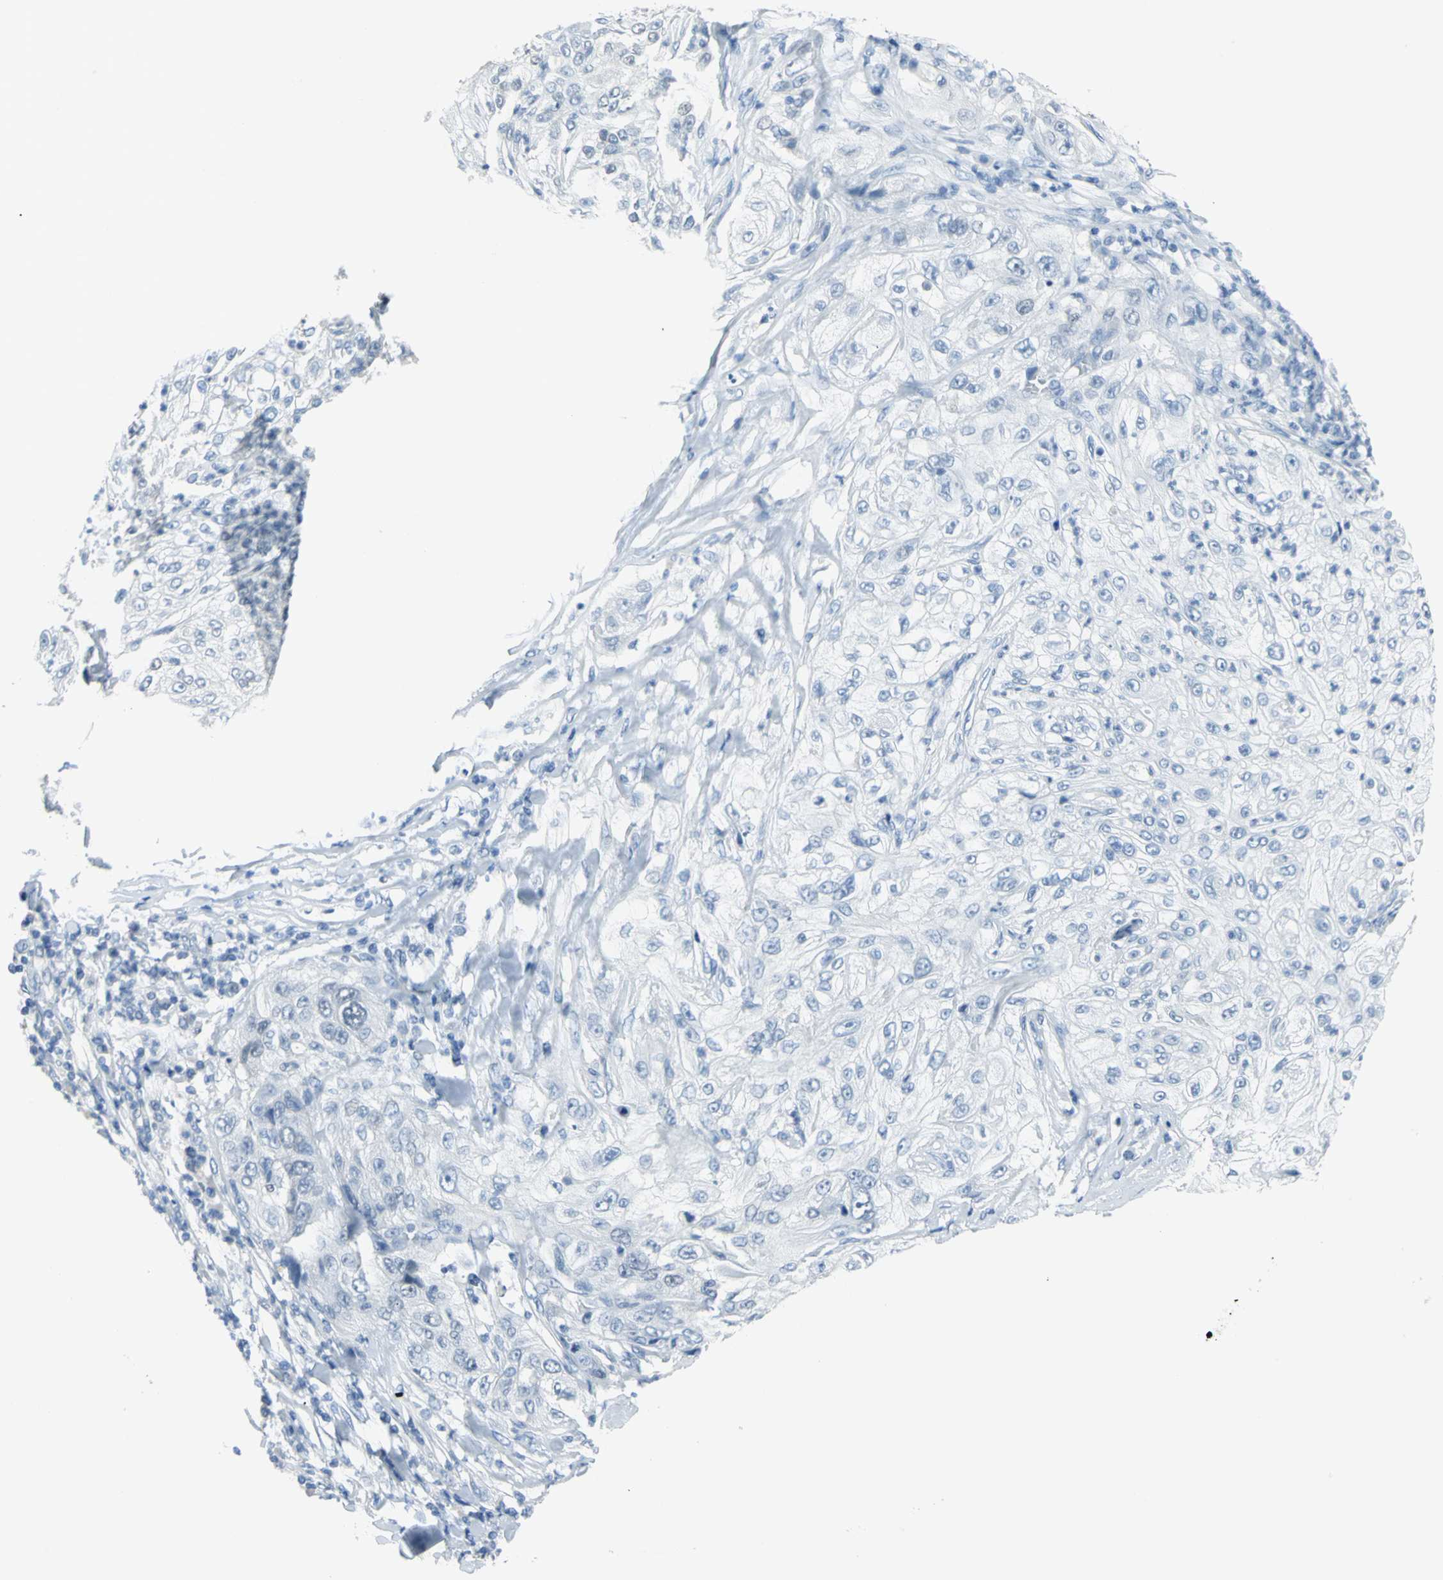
{"staining": {"intensity": "negative", "quantity": "none", "location": "none"}, "tissue": "lung cancer", "cell_type": "Tumor cells", "image_type": "cancer", "snomed": [{"axis": "morphology", "description": "Inflammation, NOS"}, {"axis": "morphology", "description": "Squamous cell carcinoma, NOS"}, {"axis": "topography", "description": "Lymph node"}, {"axis": "topography", "description": "Soft tissue"}, {"axis": "topography", "description": "Lung"}], "caption": "Squamous cell carcinoma (lung) stained for a protein using immunohistochemistry shows no positivity tumor cells.", "gene": "MCM3", "patient": {"sex": "male", "age": 66}}